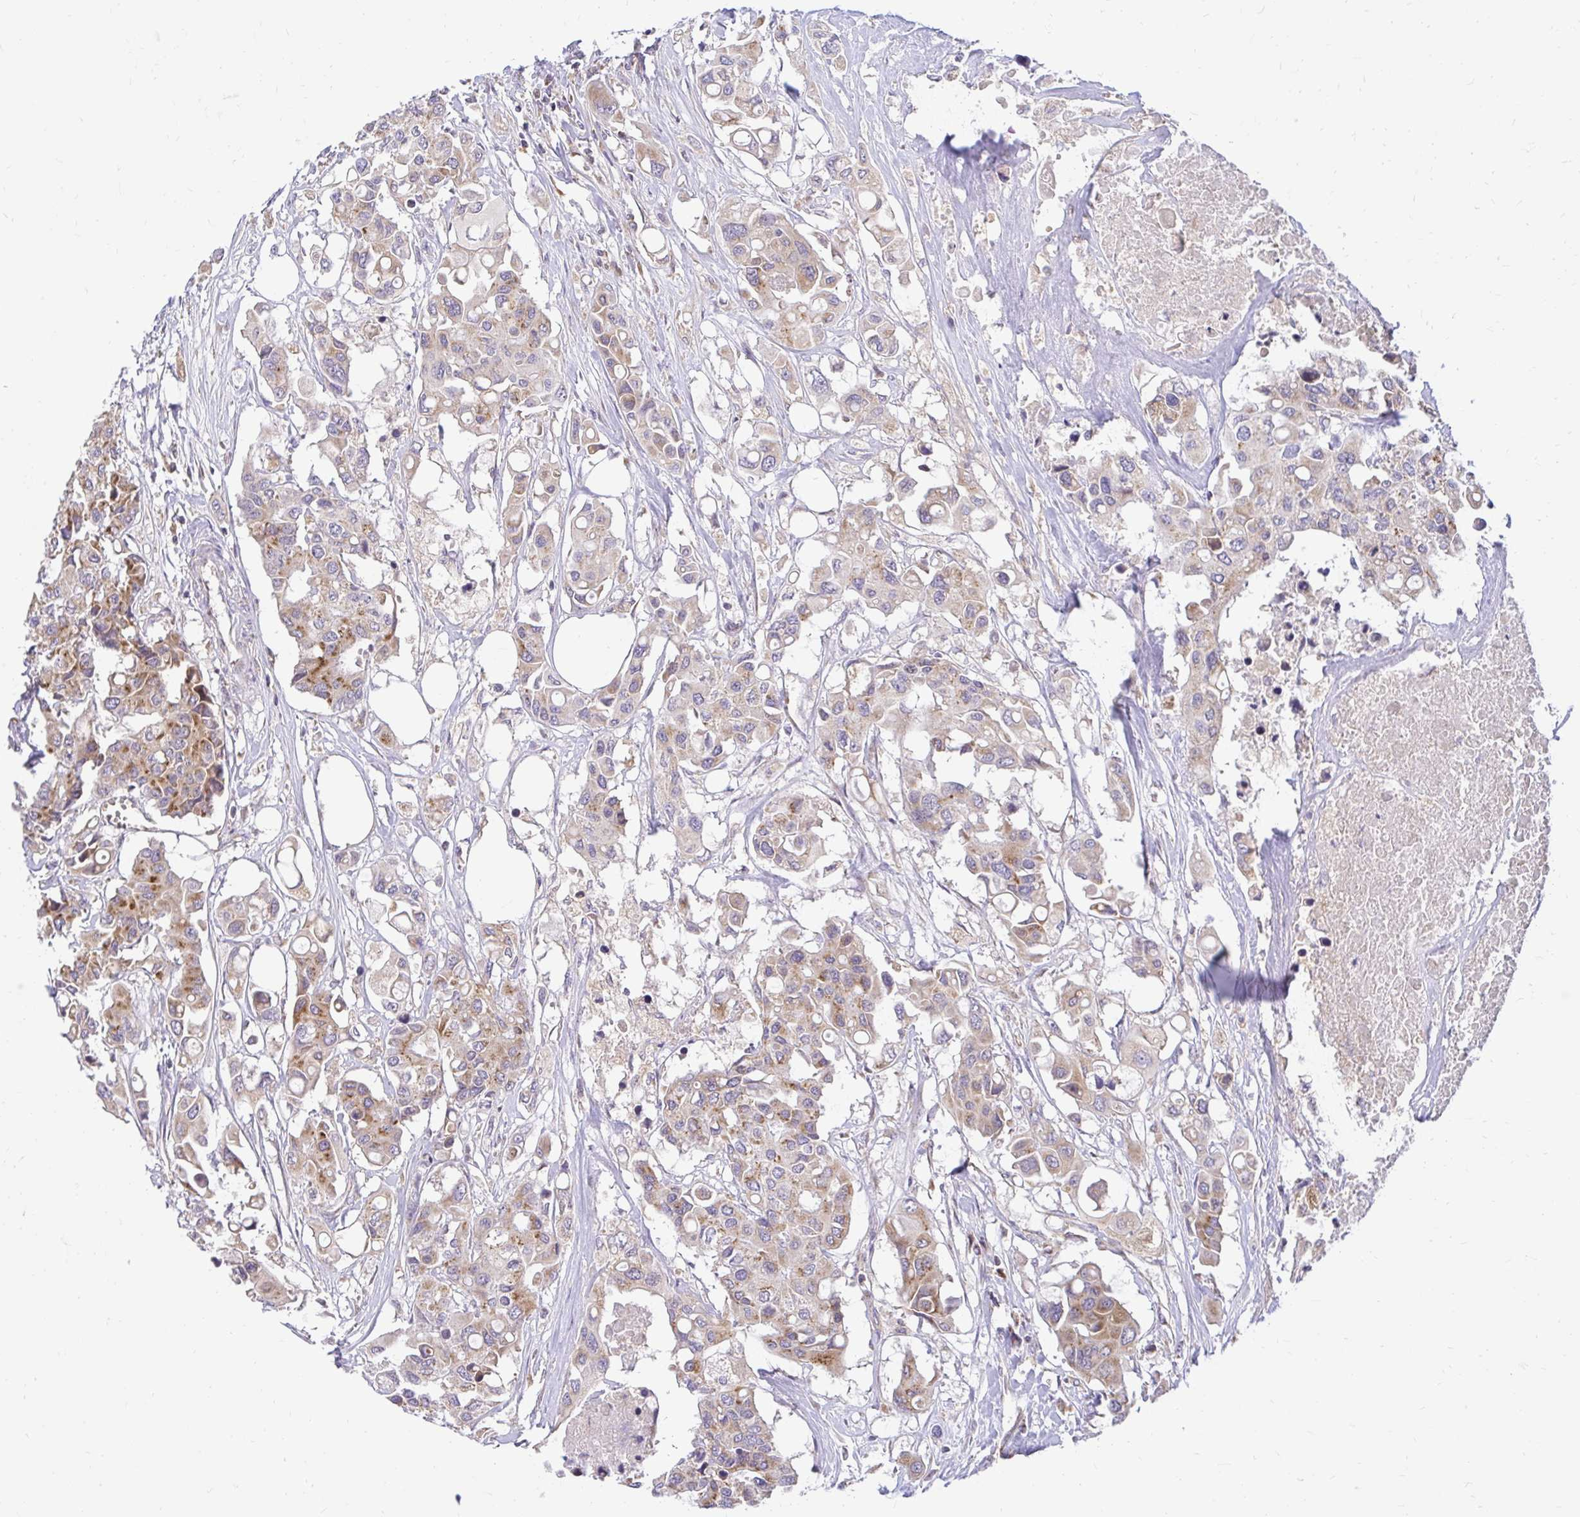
{"staining": {"intensity": "moderate", "quantity": ">75%", "location": "cytoplasmic/membranous"}, "tissue": "colorectal cancer", "cell_type": "Tumor cells", "image_type": "cancer", "snomed": [{"axis": "morphology", "description": "Adenocarcinoma, NOS"}, {"axis": "topography", "description": "Colon"}], "caption": "Protein expression analysis of colorectal cancer (adenocarcinoma) exhibits moderate cytoplasmic/membranous staining in about >75% of tumor cells.", "gene": "VTI1B", "patient": {"sex": "male", "age": 77}}